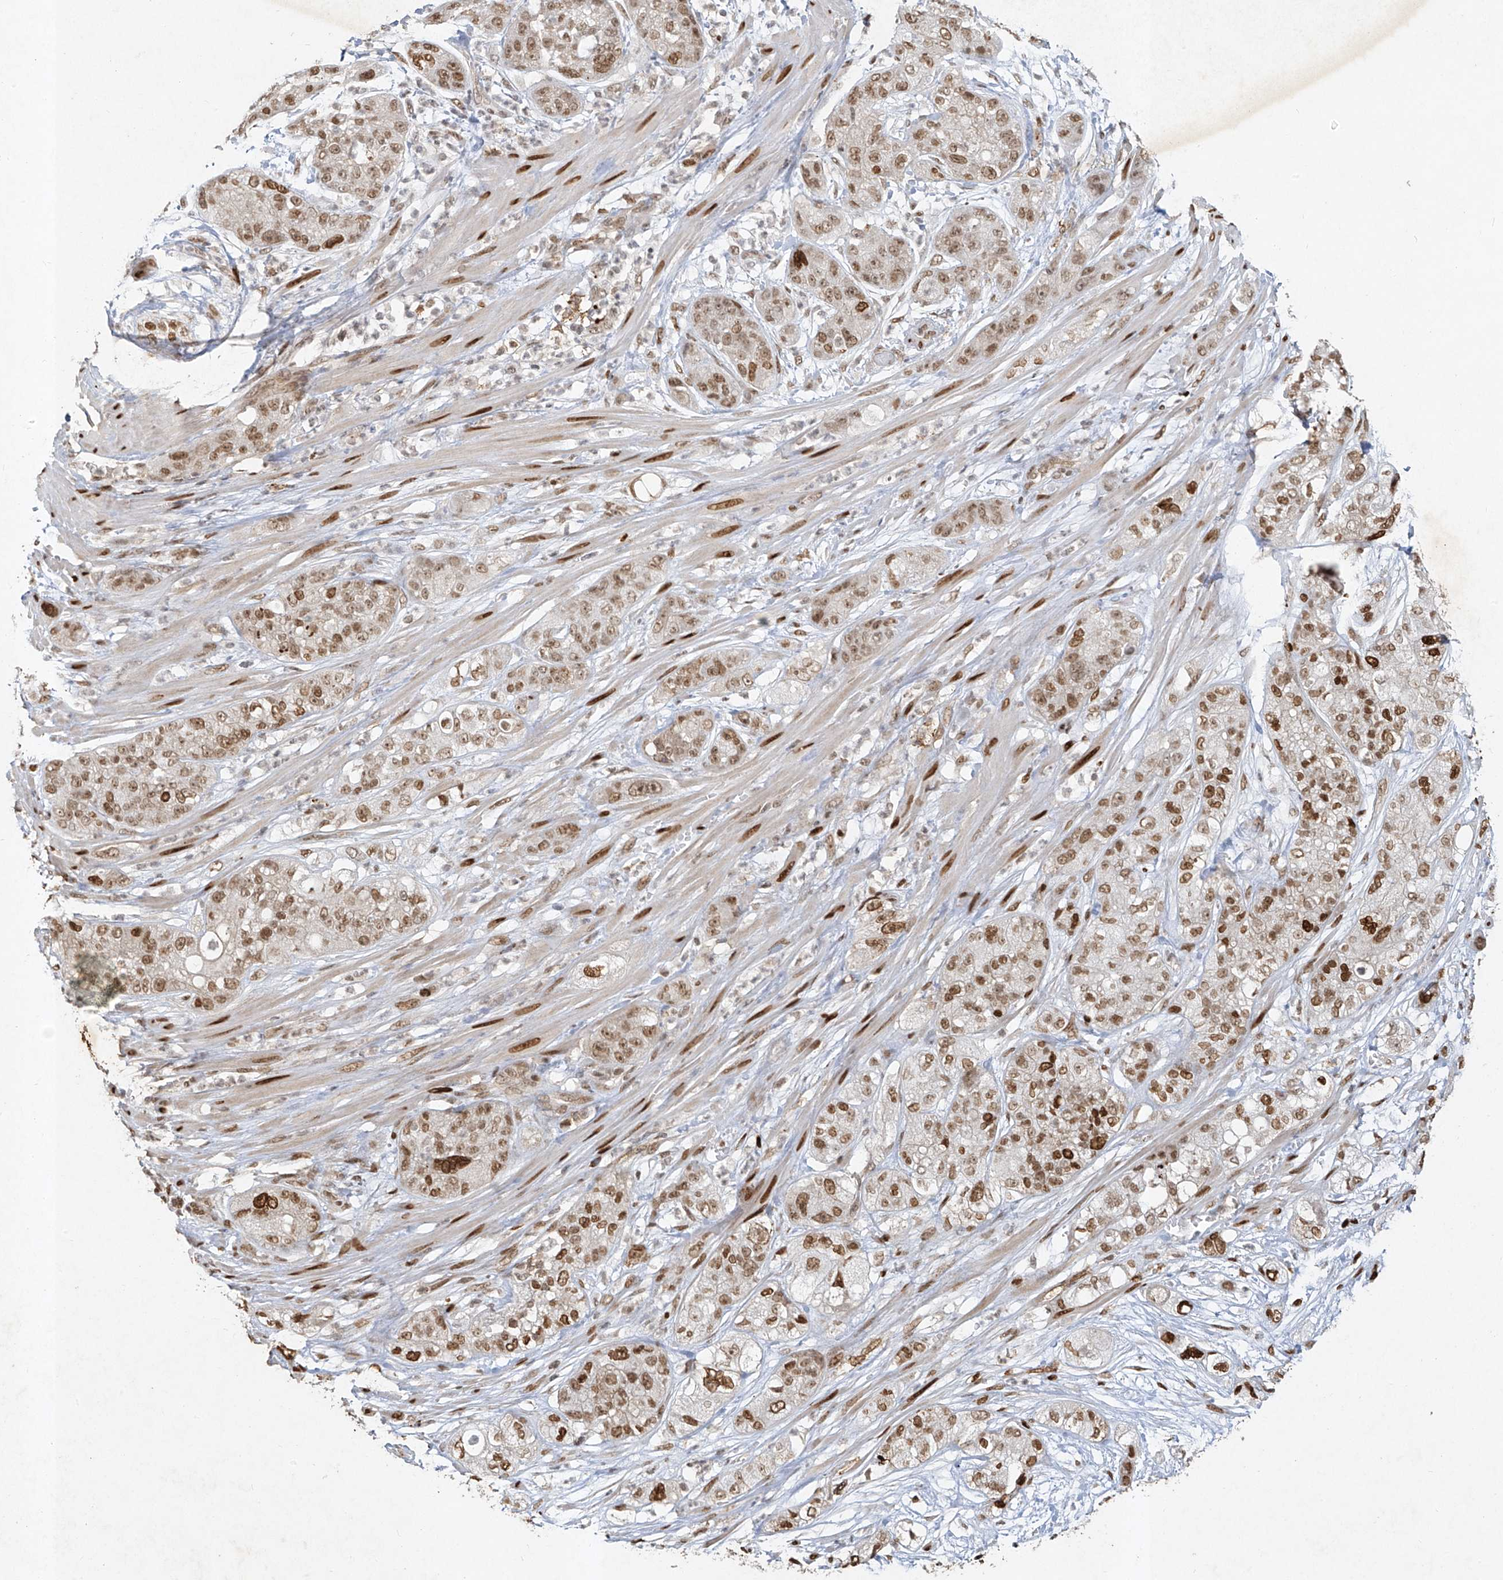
{"staining": {"intensity": "moderate", "quantity": ">75%", "location": "nuclear"}, "tissue": "pancreatic cancer", "cell_type": "Tumor cells", "image_type": "cancer", "snomed": [{"axis": "morphology", "description": "Adenocarcinoma, NOS"}, {"axis": "topography", "description": "Pancreas"}], "caption": "Moderate nuclear positivity for a protein is appreciated in approximately >75% of tumor cells of pancreatic adenocarcinoma using immunohistochemistry.", "gene": "ATRIP", "patient": {"sex": "female", "age": 78}}